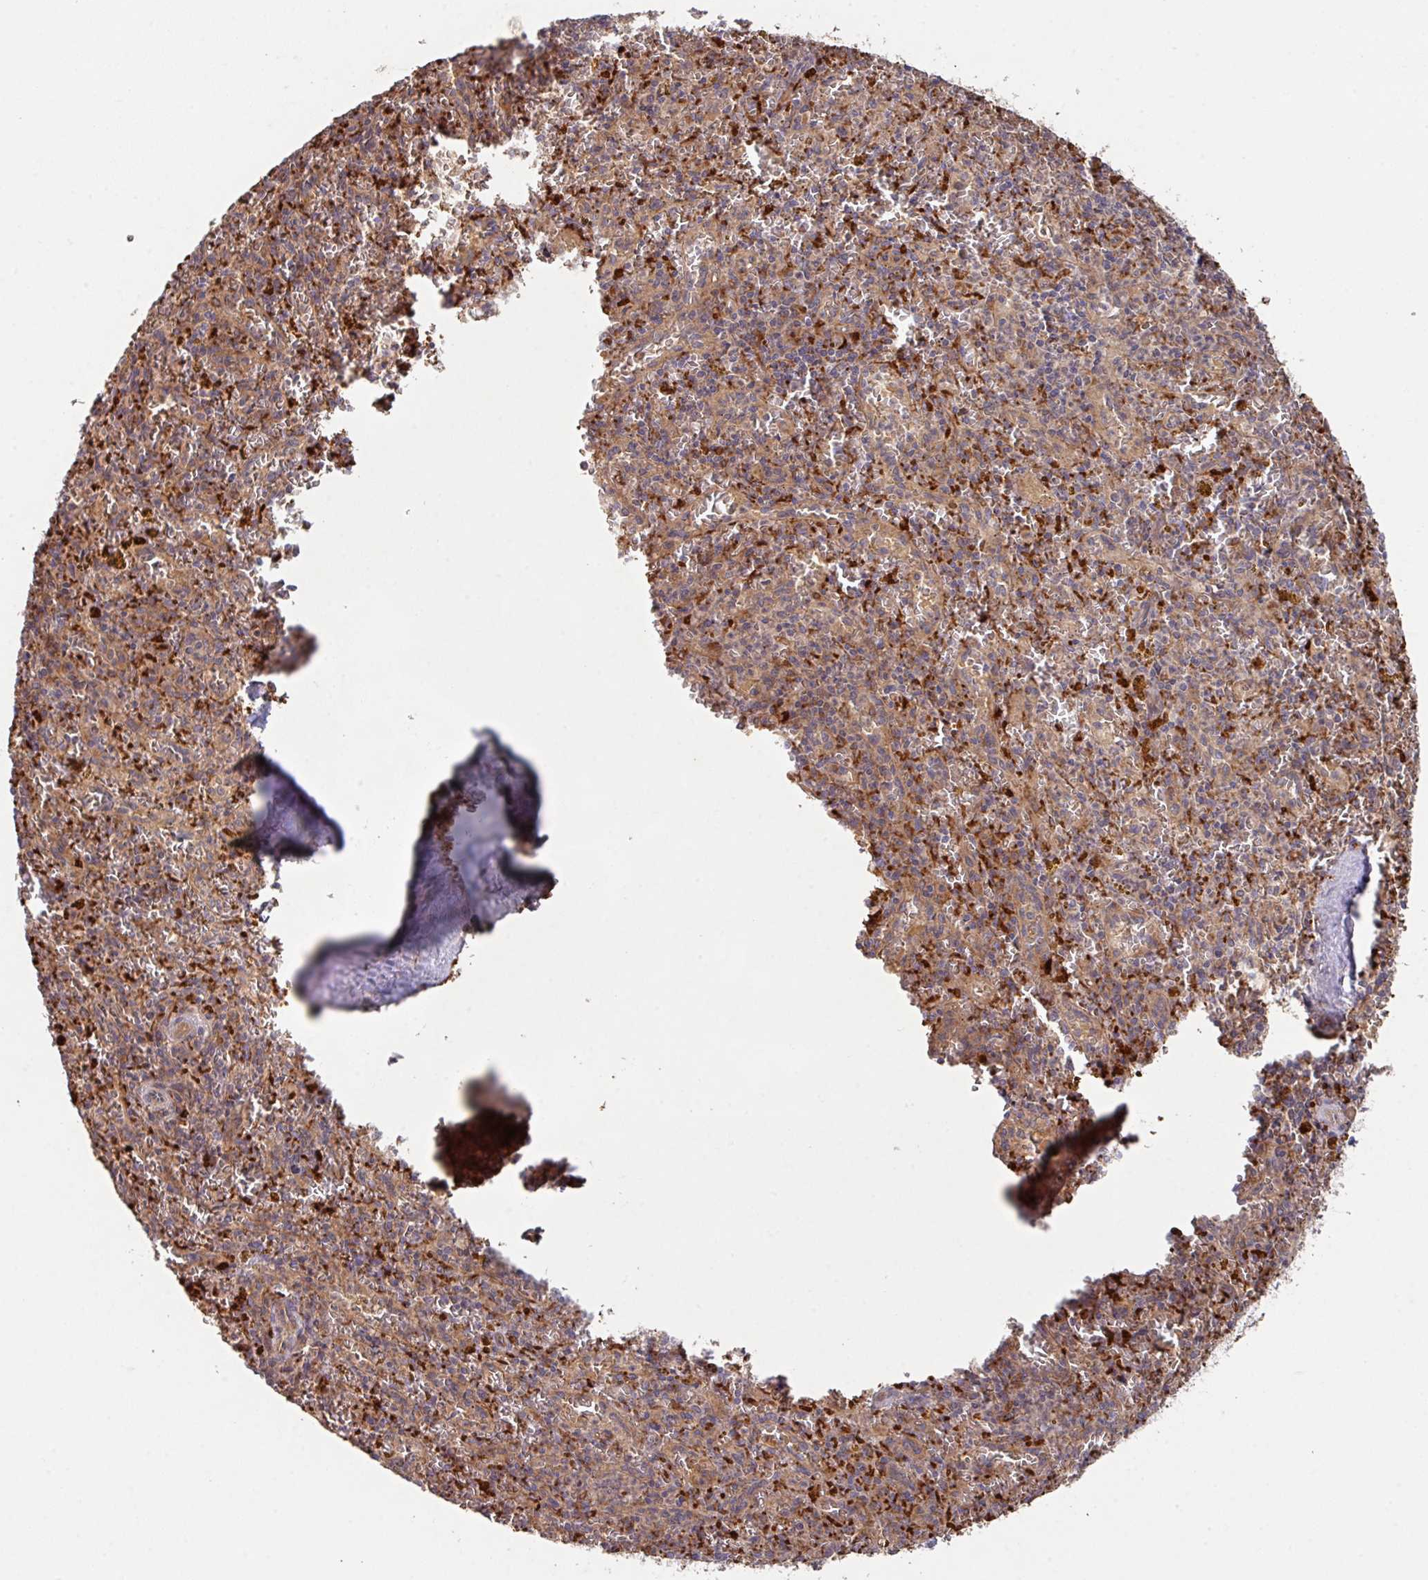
{"staining": {"intensity": "weak", "quantity": "25%-75%", "location": "cytoplasmic/membranous"}, "tissue": "spleen", "cell_type": "Cells in red pulp", "image_type": "normal", "snomed": [{"axis": "morphology", "description": "Normal tissue, NOS"}, {"axis": "topography", "description": "Spleen"}], "caption": "An immunohistochemistry (IHC) image of unremarkable tissue is shown. Protein staining in brown shows weak cytoplasmic/membranous positivity in spleen within cells in red pulp.", "gene": "TRIM14", "patient": {"sex": "male", "age": 57}}